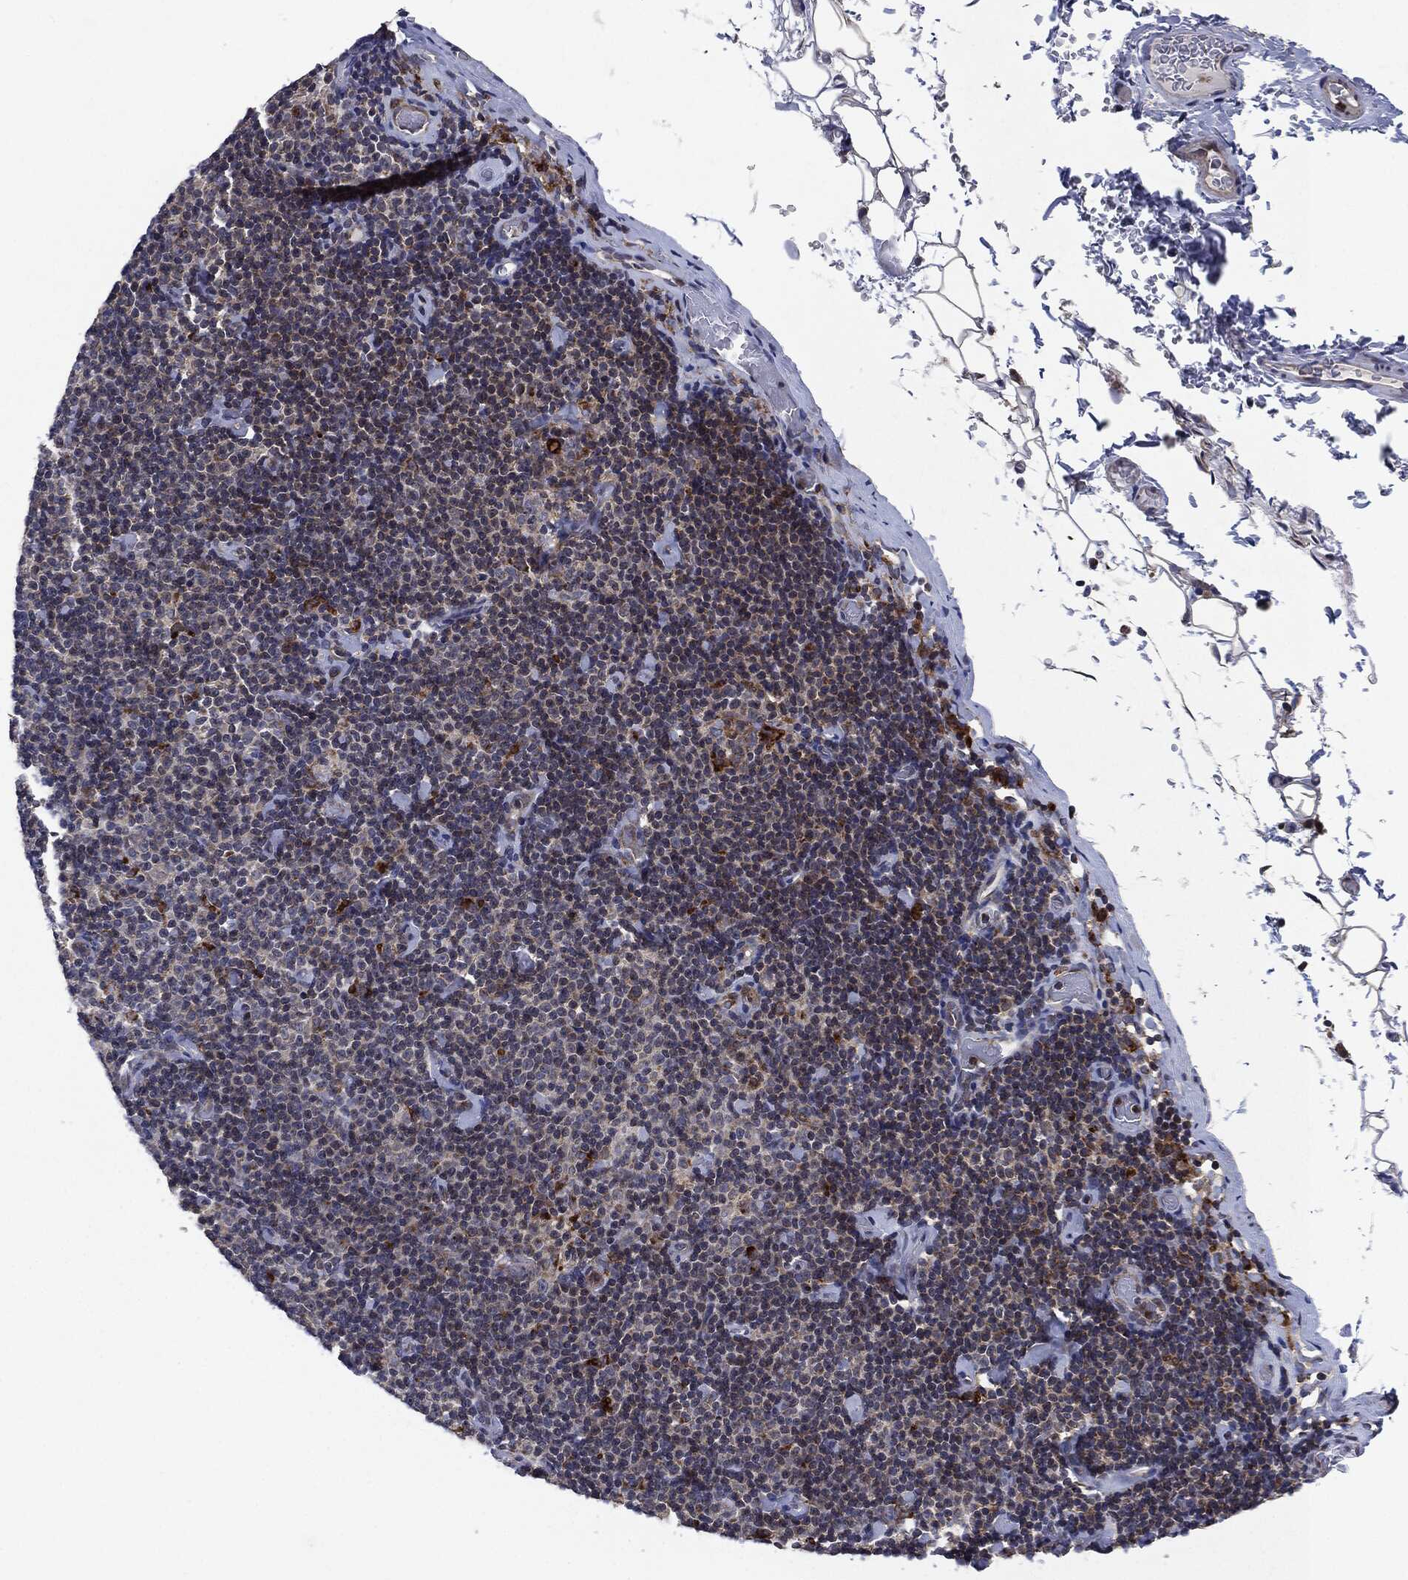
{"staining": {"intensity": "negative", "quantity": "none", "location": "none"}, "tissue": "lymphoma", "cell_type": "Tumor cells", "image_type": "cancer", "snomed": [{"axis": "morphology", "description": "Malignant lymphoma, non-Hodgkin's type, Low grade"}, {"axis": "topography", "description": "Lymph node"}], "caption": "Immunohistochemical staining of human lymphoma exhibits no significant staining in tumor cells.", "gene": "SLC31A2", "patient": {"sex": "male", "age": 81}}